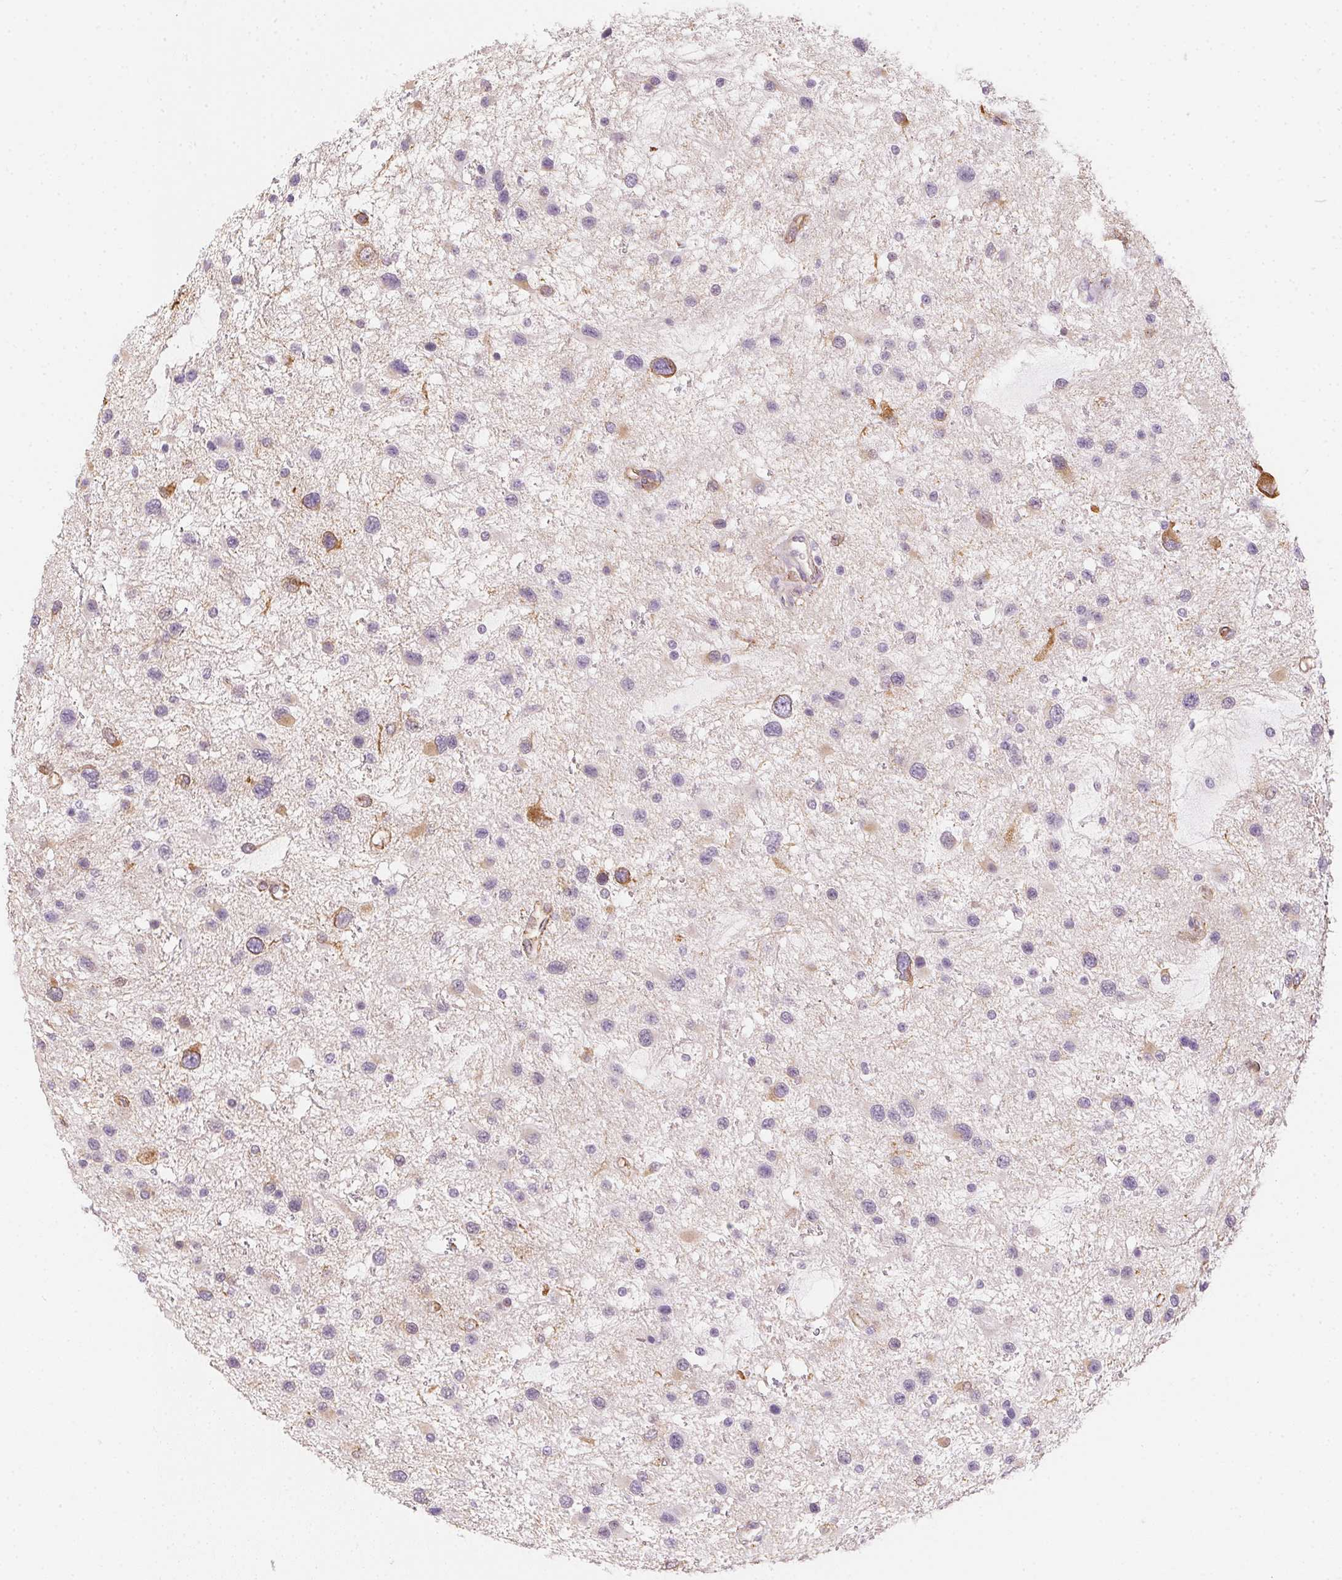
{"staining": {"intensity": "moderate", "quantity": "<25%", "location": "cytoplasmic/membranous"}, "tissue": "glioma", "cell_type": "Tumor cells", "image_type": "cancer", "snomed": [{"axis": "morphology", "description": "Glioma, malignant, Low grade"}, {"axis": "topography", "description": "Brain"}], "caption": "A photomicrograph showing moderate cytoplasmic/membranous positivity in approximately <25% of tumor cells in glioma, as visualized by brown immunohistochemical staining.", "gene": "RSBN1", "patient": {"sex": "female", "age": 32}}